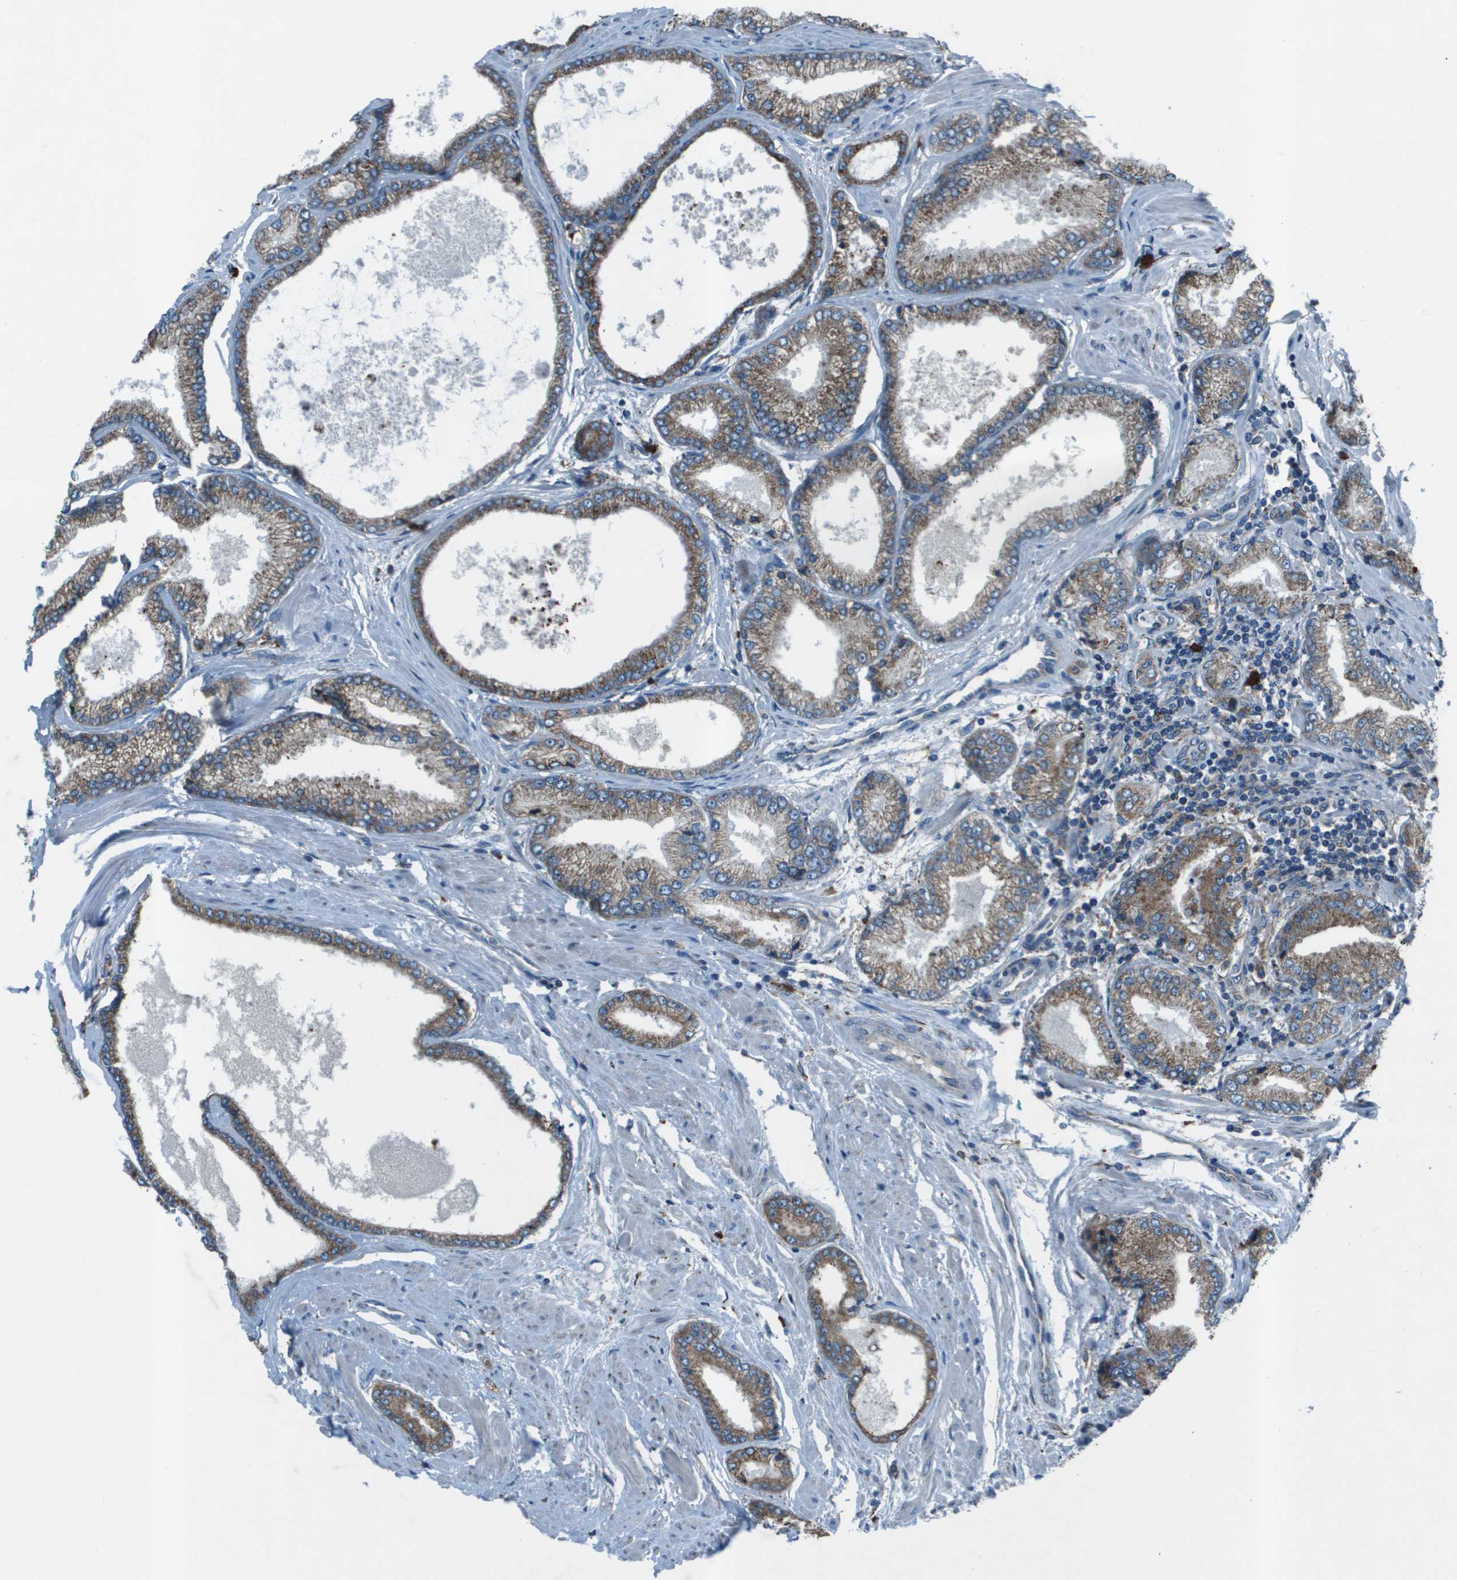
{"staining": {"intensity": "moderate", "quantity": ">75%", "location": "cytoplasmic/membranous"}, "tissue": "prostate cancer", "cell_type": "Tumor cells", "image_type": "cancer", "snomed": [{"axis": "morphology", "description": "Adenocarcinoma, High grade"}, {"axis": "topography", "description": "Prostate"}], "caption": "Prostate high-grade adenocarcinoma stained with DAB IHC demonstrates medium levels of moderate cytoplasmic/membranous expression in about >75% of tumor cells.", "gene": "UTS2", "patient": {"sex": "male", "age": 61}}